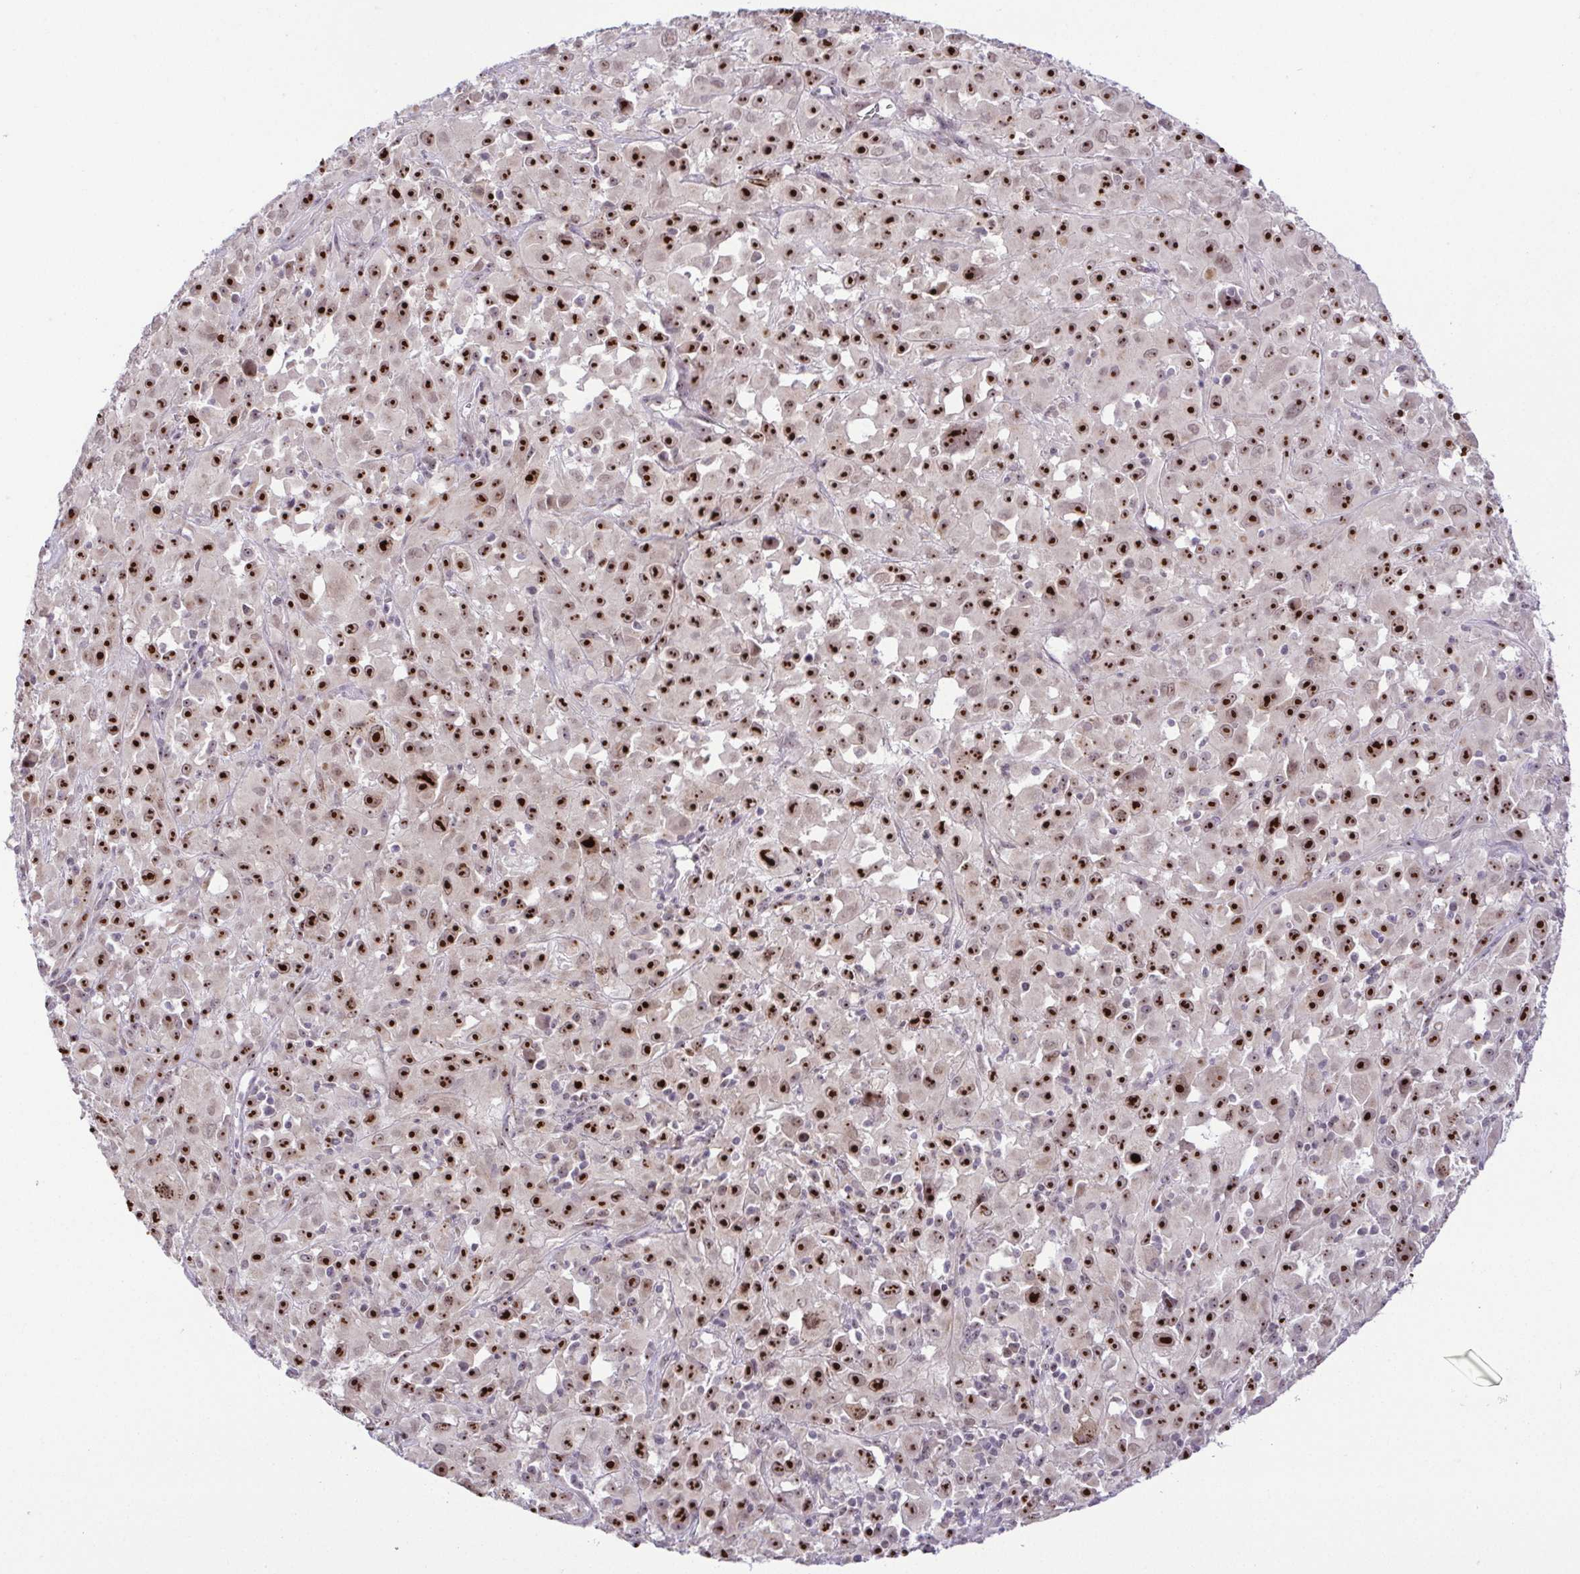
{"staining": {"intensity": "strong", "quantity": ">75%", "location": "nuclear"}, "tissue": "melanoma", "cell_type": "Tumor cells", "image_type": "cancer", "snomed": [{"axis": "morphology", "description": "Malignant melanoma, Metastatic site"}, {"axis": "topography", "description": "Soft tissue"}], "caption": "IHC histopathology image of neoplastic tissue: malignant melanoma (metastatic site) stained using immunohistochemistry demonstrates high levels of strong protein expression localized specifically in the nuclear of tumor cells, appearing as a nuclear brown color.", "gene": "RSL24D1", "patient": {"sex": "male", "age": 50}}